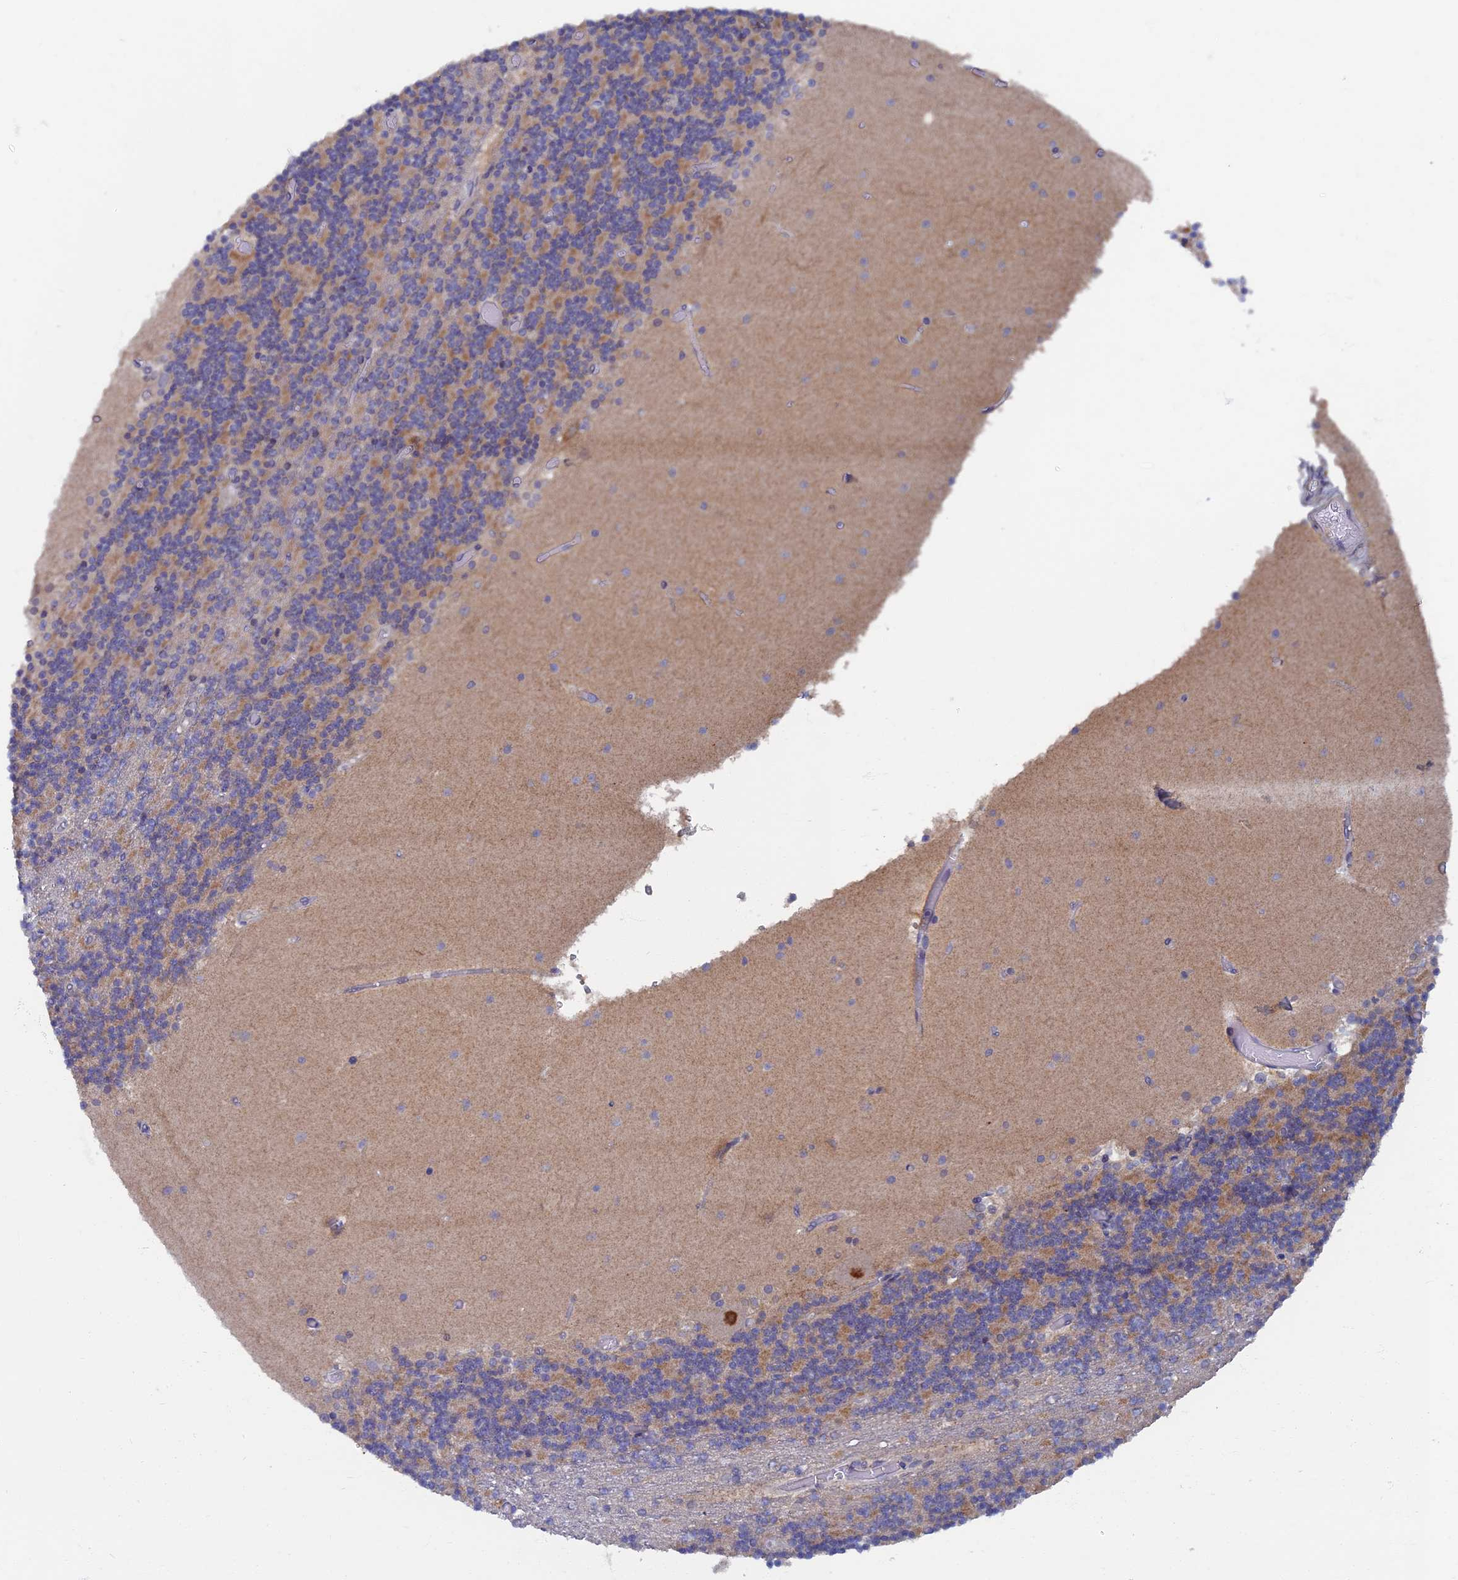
{"staining": {"intensity": "moderate", "quantity": ">75%", "location": "cytoplasmic/membranous"}, "tissue": "cerebellum", "cell_type": "Cells in granular layer", "image_type": "normal", "snomed": [{"axis": "morphology", "description": "Normal tissue, NOS"}, {"axis": "topography", "description": "Cerebellum"}], "caption": "About >75% of cells in granular layer in benign human cerebellum exhibit moderate cytoplasmic/membranous protein positivity as visualized by brown immunohistochemical staining.", "gene": "RSPH3", "patient": {"sex": "female", "age": 28}}